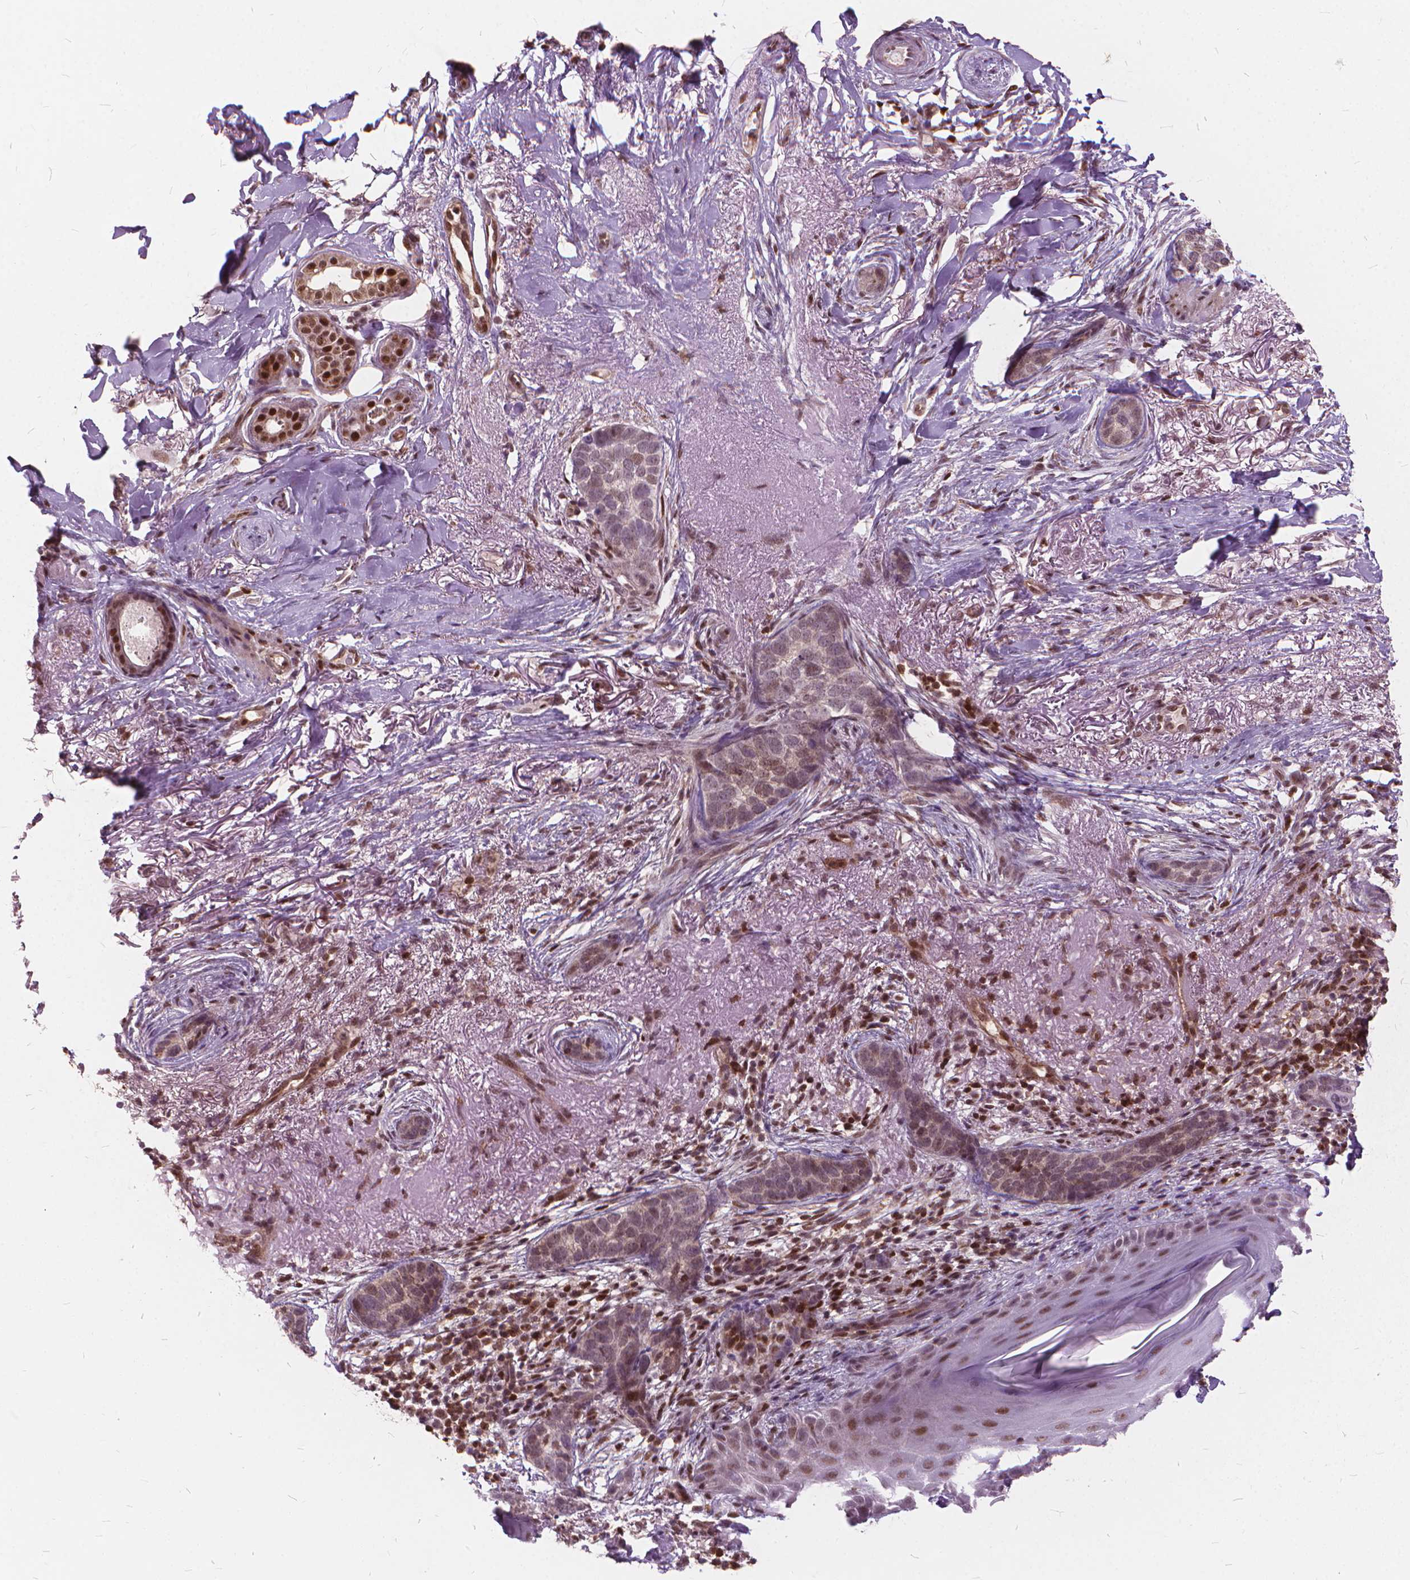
{"staining": {"intensity": "weak", "quantity": "25%-75%", "location": "nuclear"}, "tissue": "skin cancer", "cell_type": "Tumor cells", "image_type": "cancer", "snomed": [{"axis": "morphology", "description": "Normal tissue, NOS"}, {"axis": "morphology", "description": "Basal cell carcinoma"}, {"axis": "topography", "description": "Skin"}], "caption": "DAB immunohistochemical staining of skin cancer shows weak nuclear protein staining in approximately 25%-75% of tumor cells.", "gene": "STAT5B", "patient": {"sex": "male", "age": 84}}